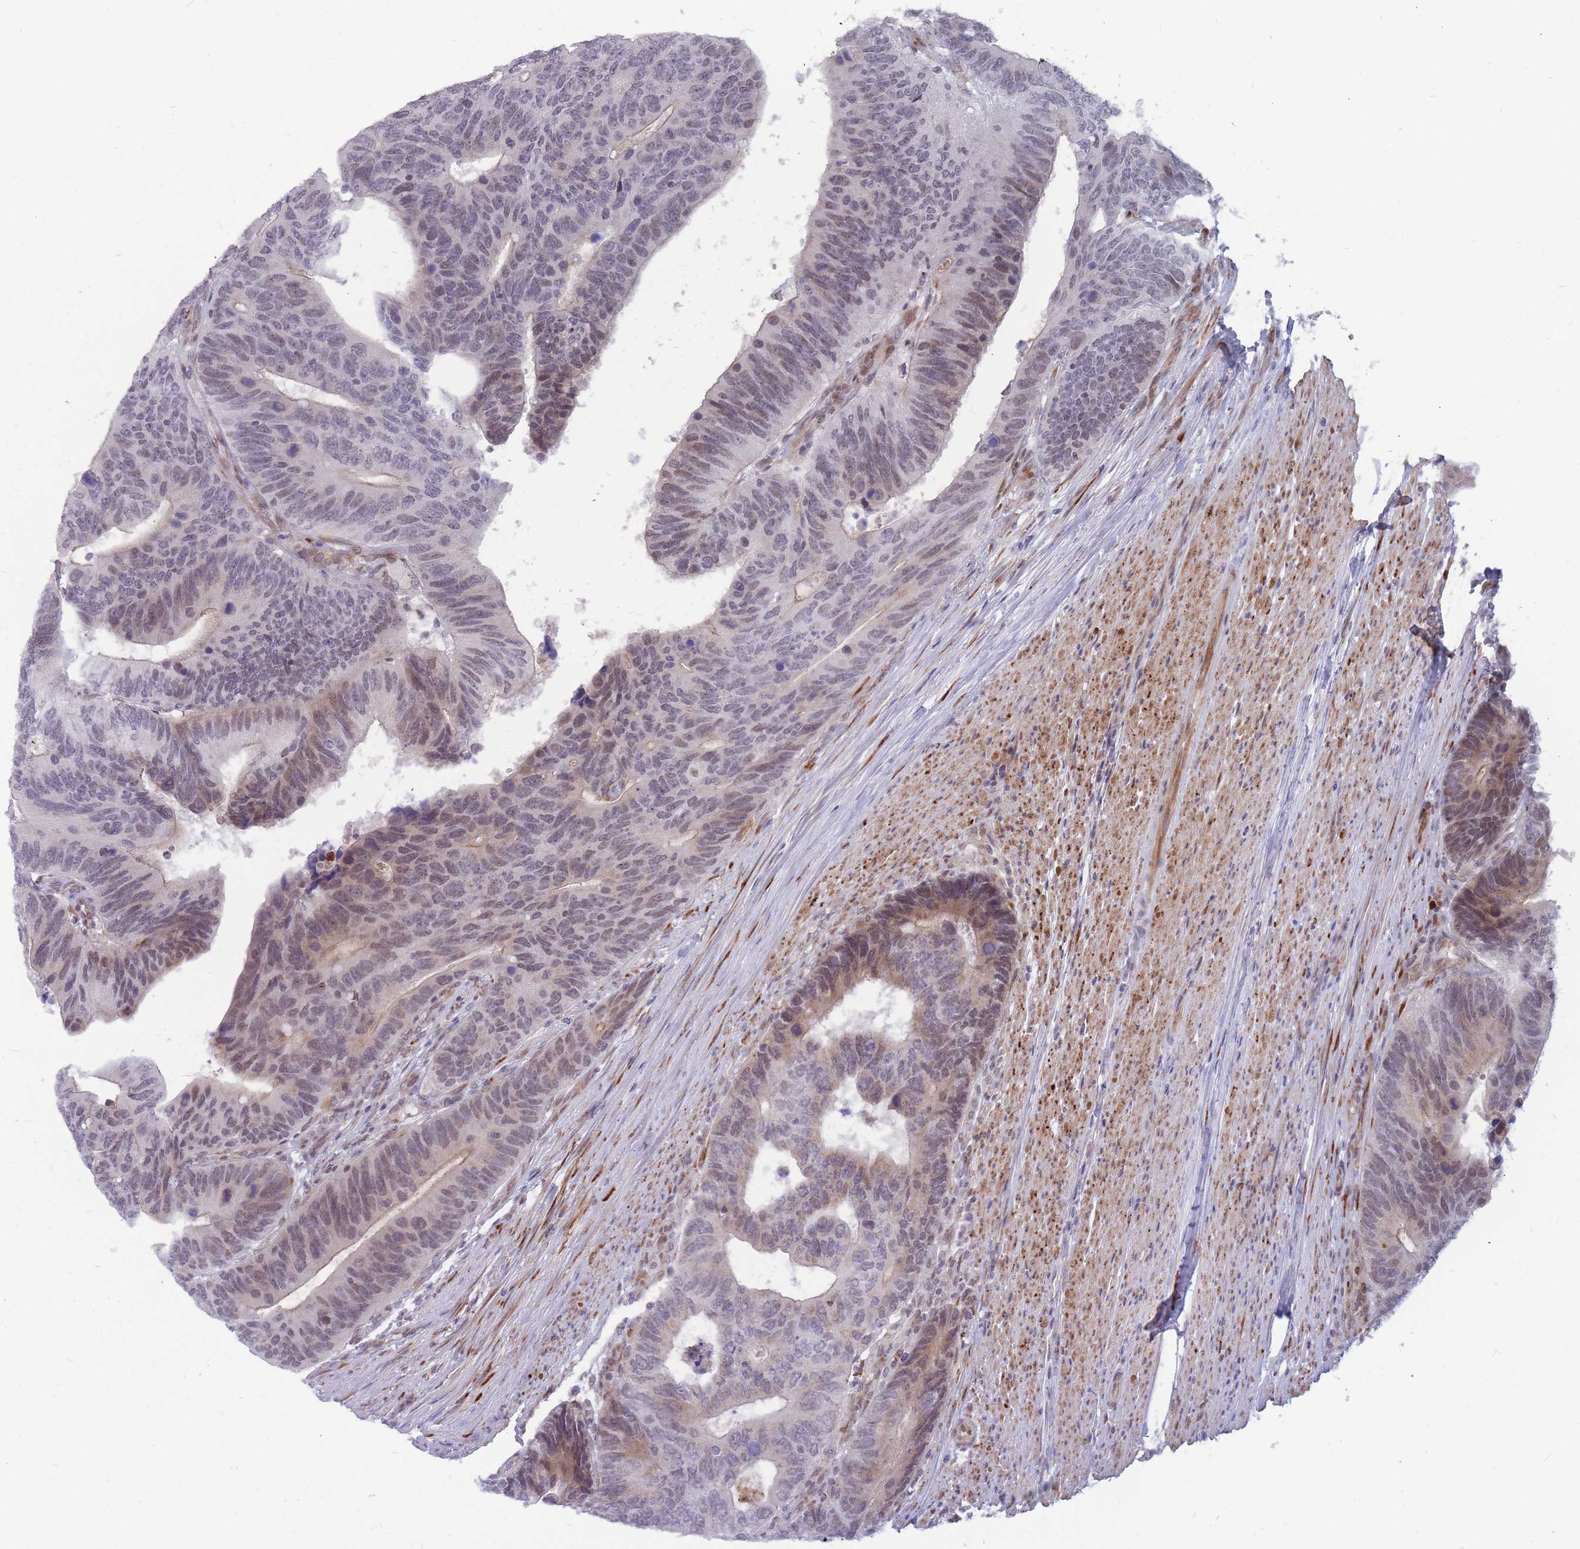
{"staining": {"intensity": "weak", "quantity": "<25%", "location": "nuclear"}, "tissue": "colorectal cancer", "cell_type": "Tumor cells", "image_type": "cancer", "snomed": [{"axis": "morphology", "description": "Adenocarcinoma, NOS"}, {"axis": "topography", "description": "Colon"}], "caption": "Tumor cells are negative for brown protein staining in adenocarcinoma (colorectal). Nuclei are stained in blue.", "gene": "ADD2", "patient": {"sex": "male", "age": 87}}